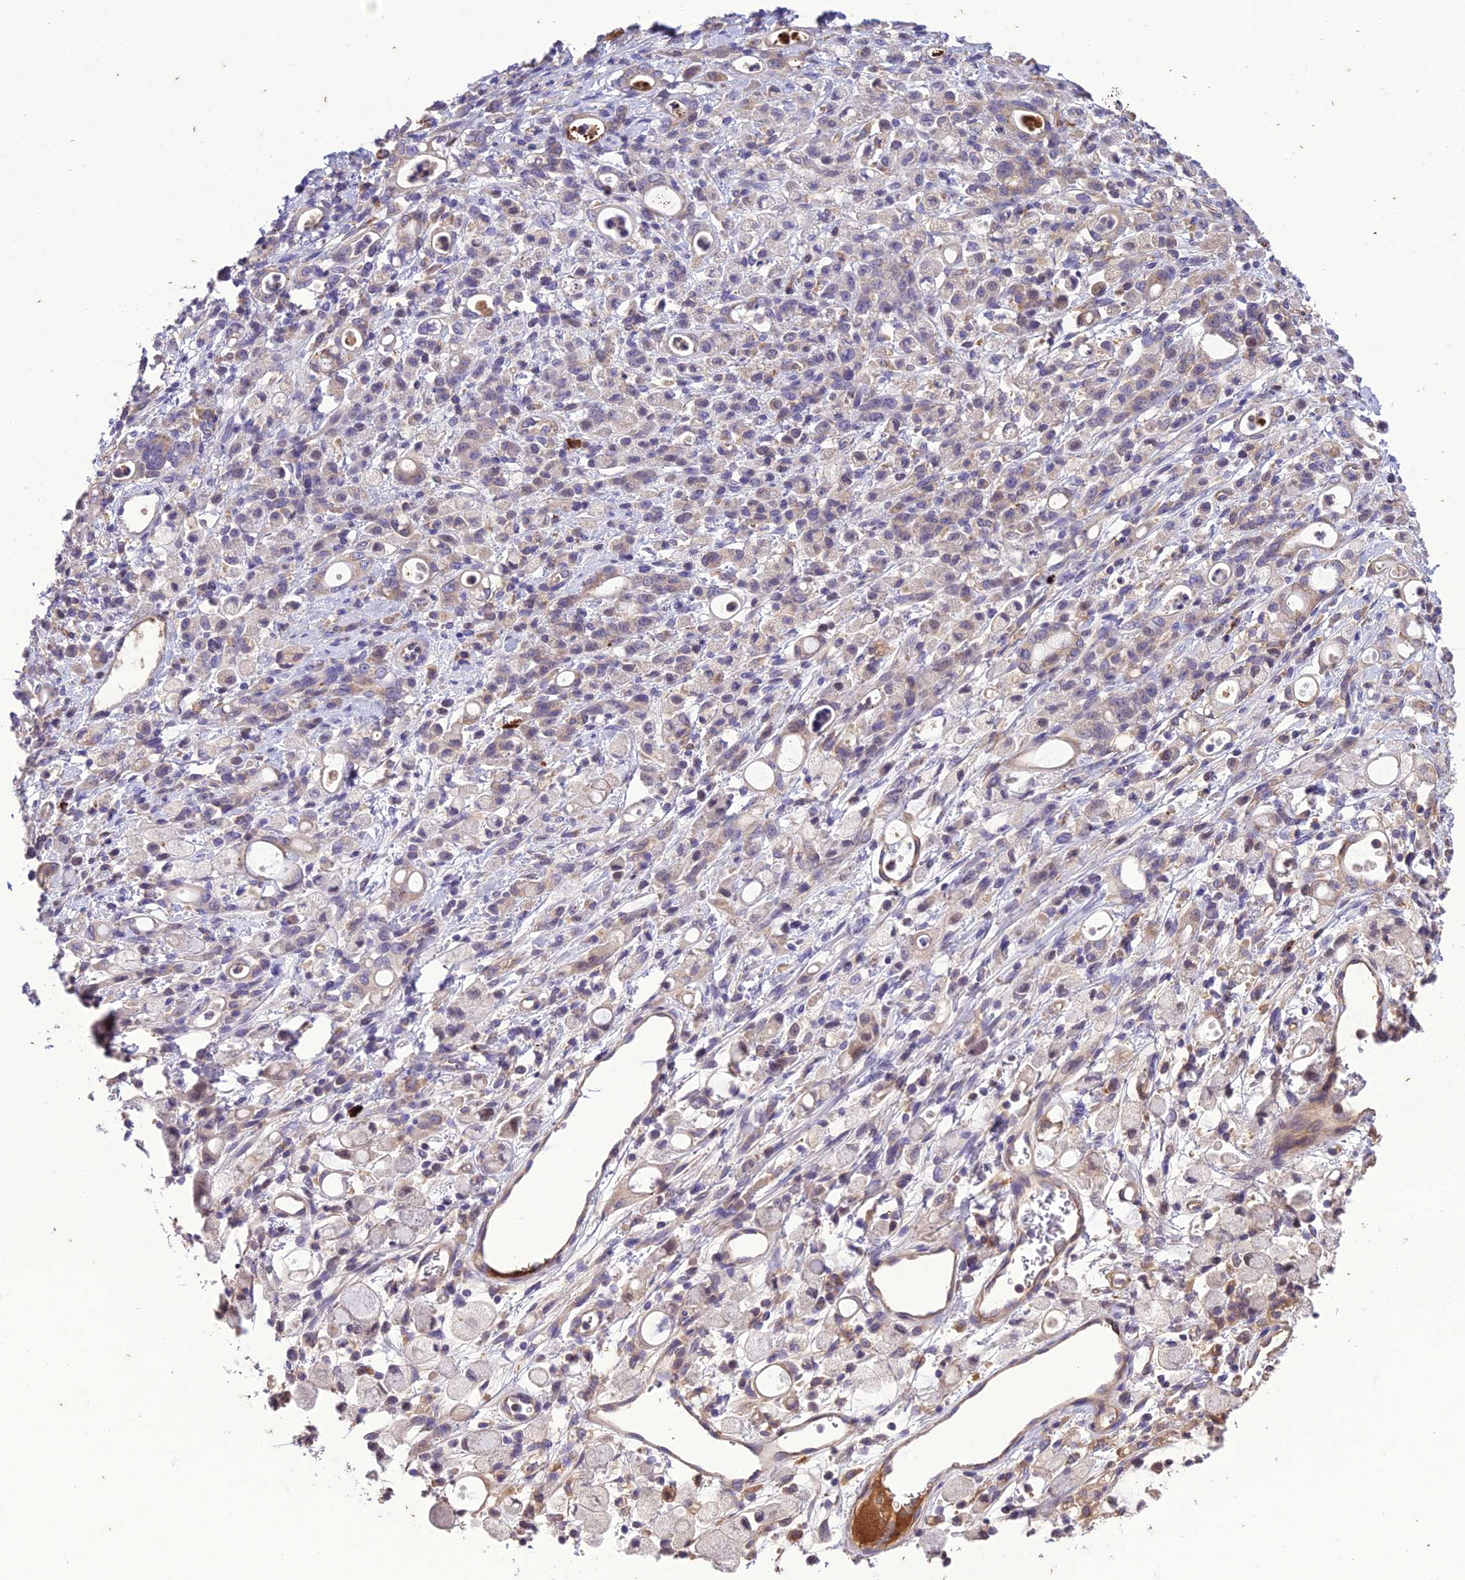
{"staining": {"intensity": "negative", "quantity": "none", "location": "none"}, "tissue": "stomach cancer", "cell_type": "Tumor cells", "image_type": "cancer", "snomed": [{"axis": "morphology", "description": "Adenocarcinoma, NOS"}, {"axis": "topography", "description": "Stomach"}], "caption": "The photomicrograph displays no significant staining in tumor cells of stomach adenocarcinoma. The staining was performed using DAB to visualize the protein expression in brown, while the nuclei were stained in blue with hematoxylin (Magnification: 20x).", "gene": "MIOS", "patient": {"sex": "female", "age": 60}}